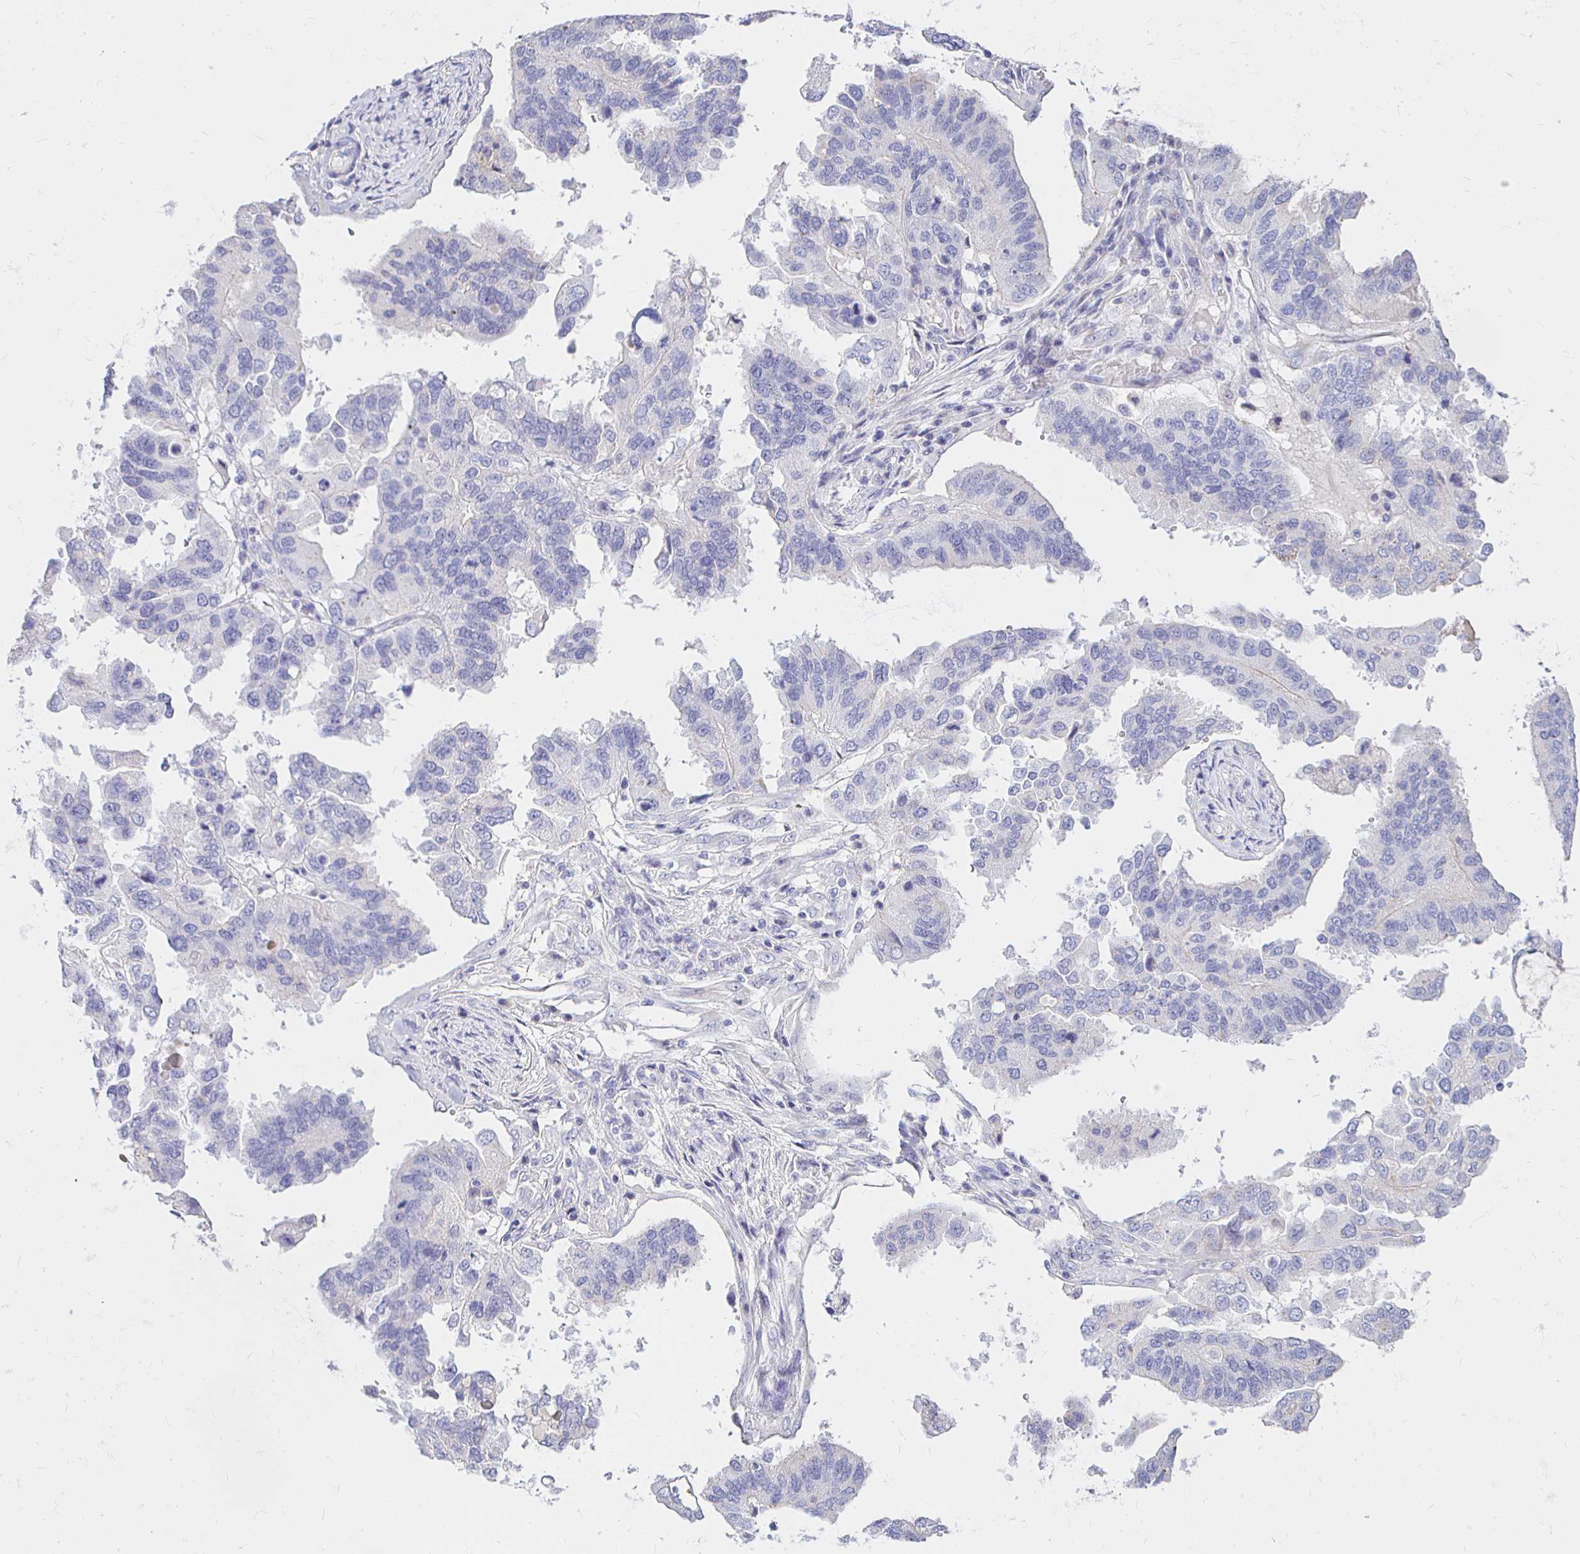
{"staining": {"intensity": "negative", "quantity": "none", "location": "none"}, "tissue": "ovarian cancer", "cell_type": "Tumor cells", "image_type": "cancer", "snomed": [{"axis": "morphology", "description": "Cystadenocarcinoma, serous, NOS"}, {"axis": "topography", "description": "Ovary"}], "caption": "IHC micrograph of ovarian cancer stained for a protein (brown), which shows no staining in tumor cells.", "gene": "NECAB1", "patient": {"sex": "female", "age": 79}}